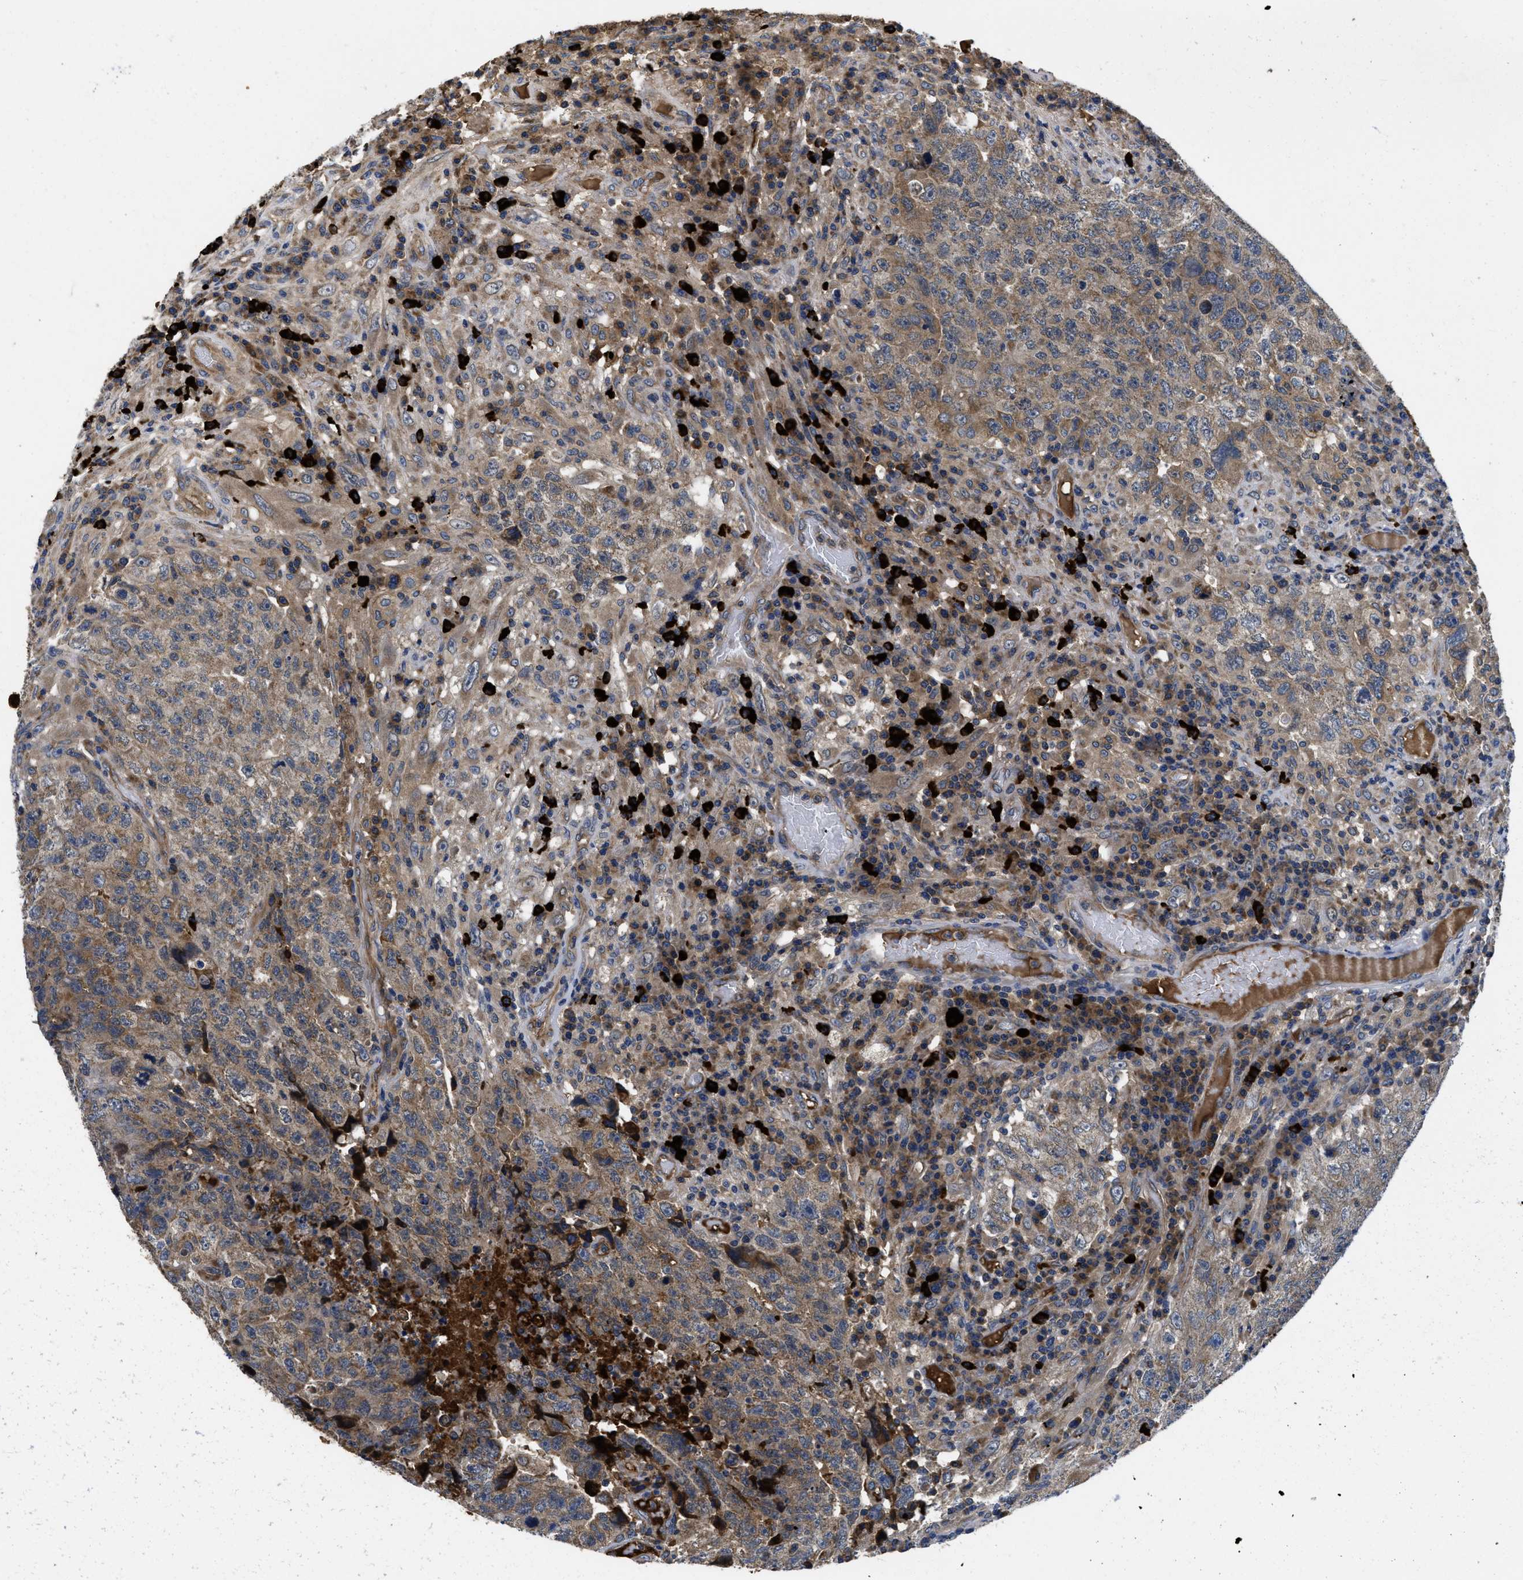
{"staining": {"intensity": "moderate", "quantity": ">75%", "location": "cytoplasmic/membranous"}, "tissue": "testis cancer", "cell_type": "Tumor cells", "image_type": "cancer", "snomed": [{"axis": "morphology", "description": "Necrosis, NOS"}, {"axis": "morphology", "description": "Carcinoma, Embryonal, NOS"}, {"axis": "topography", "description": "Testis"}], "caption": "An immunohistochemistry photomicrograph of neoplastic tissue is shown. Protein staining in brown highlights moderate cytoplasmic/membranous positivity in testis cancer (embryonal carcinoma) within tumor cells.", "gene": "GALK1", "patient": {"sex": "male", "age": 19}}